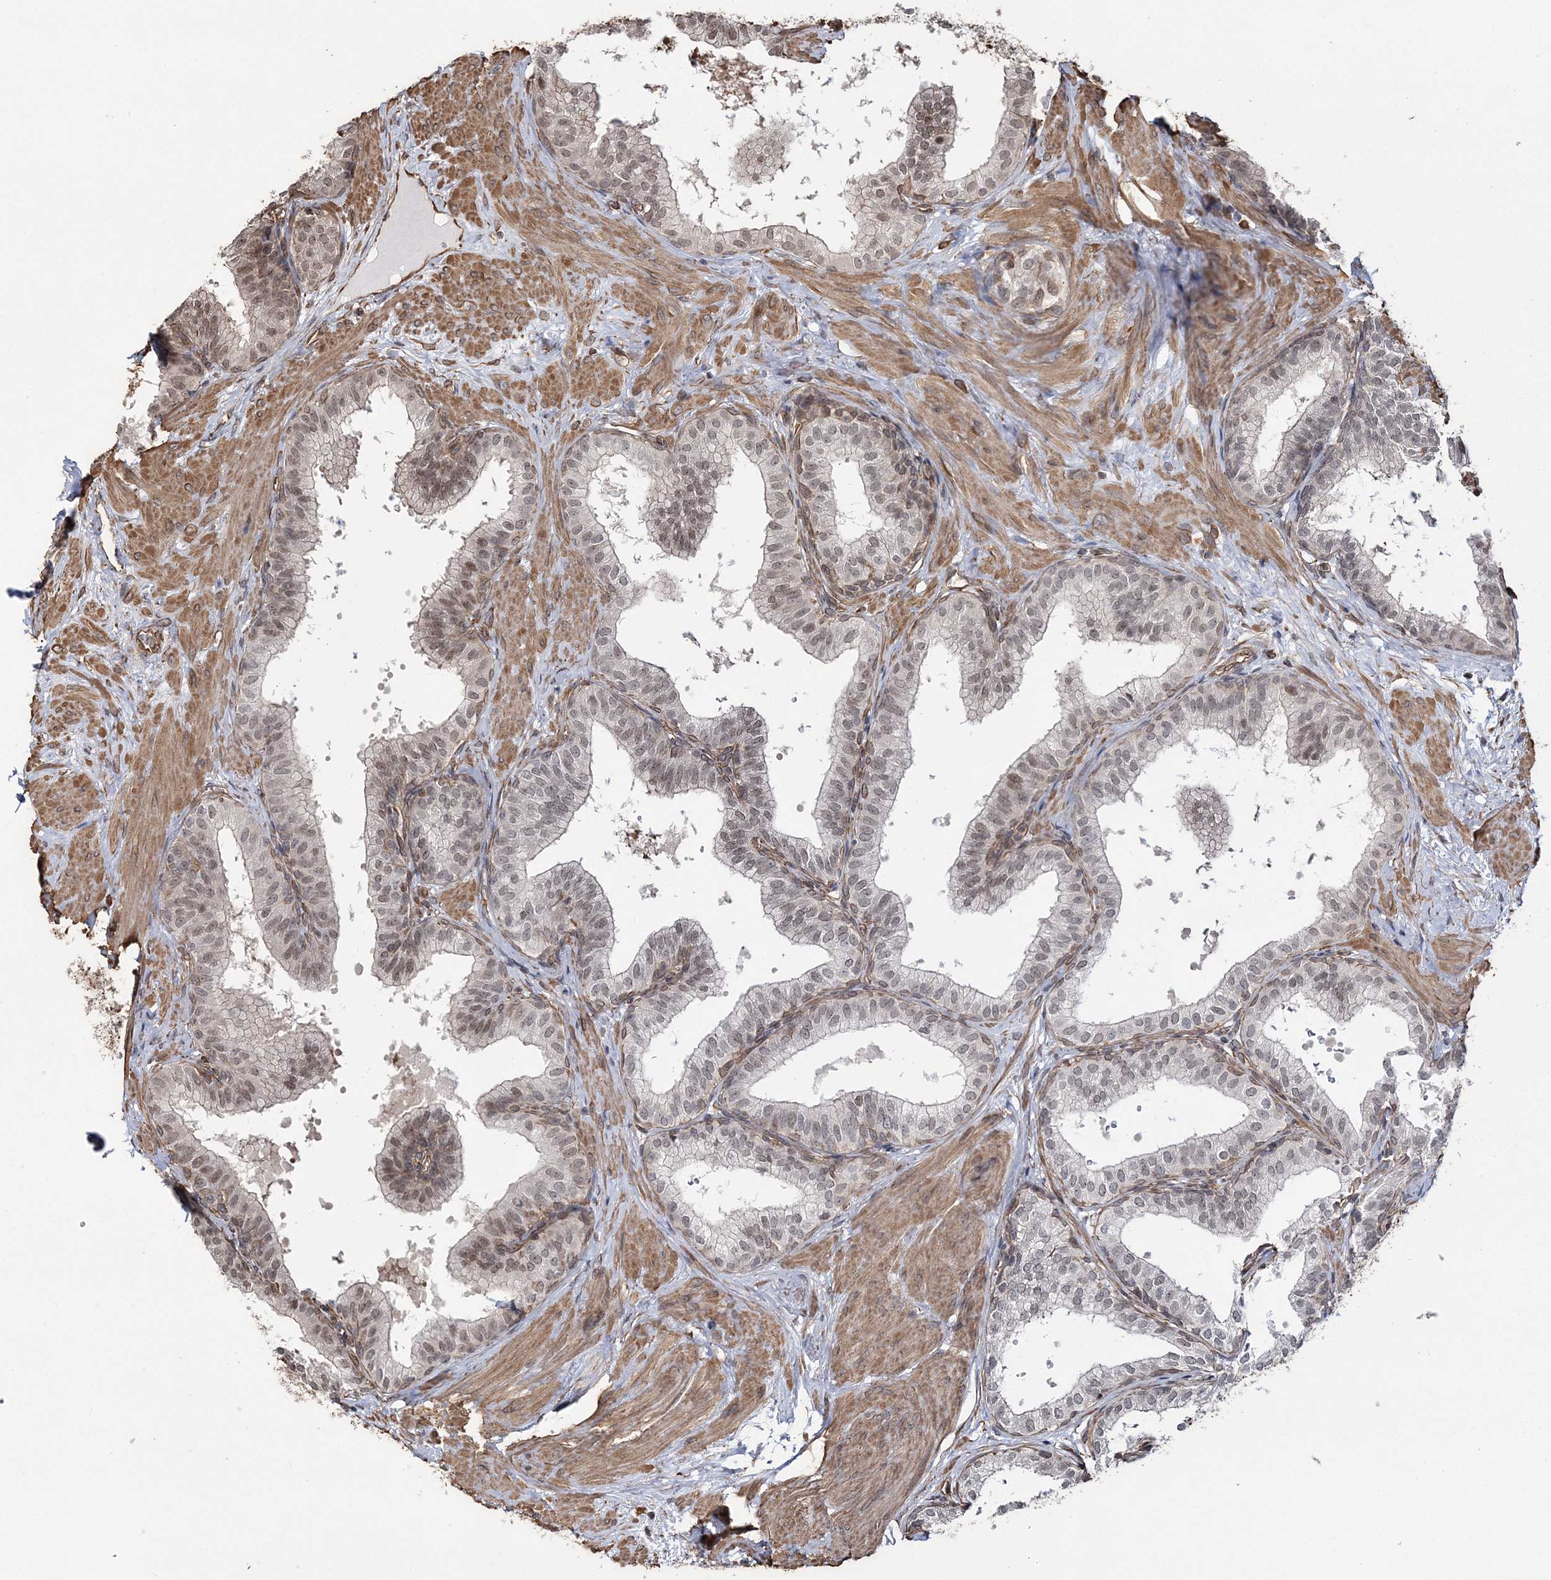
{"staining": {"intensity": "moderate", "quantity": "25%-75%", "location": "cytoplasmic/membranous,nuclear"}, "tissue": "prostate", "cell_type": "Glandular cells", "image_type": "normal", "snomed": [{"axis": "morphology", "description": "Normal tissue, NOS"}, {"axis": "topography", "description": "Prostate"}], "caption": "Protein staining by IHC shows moderate cytoplasmic/membranous,nuclear positivity in about 25%-75% of glandular cells in unremarkable prostate. (brown staining indicates protein expression, while blue staining denotes nuclei).", "gene": "ATP11B", "patient": {"sex": "male", "age": 60}}